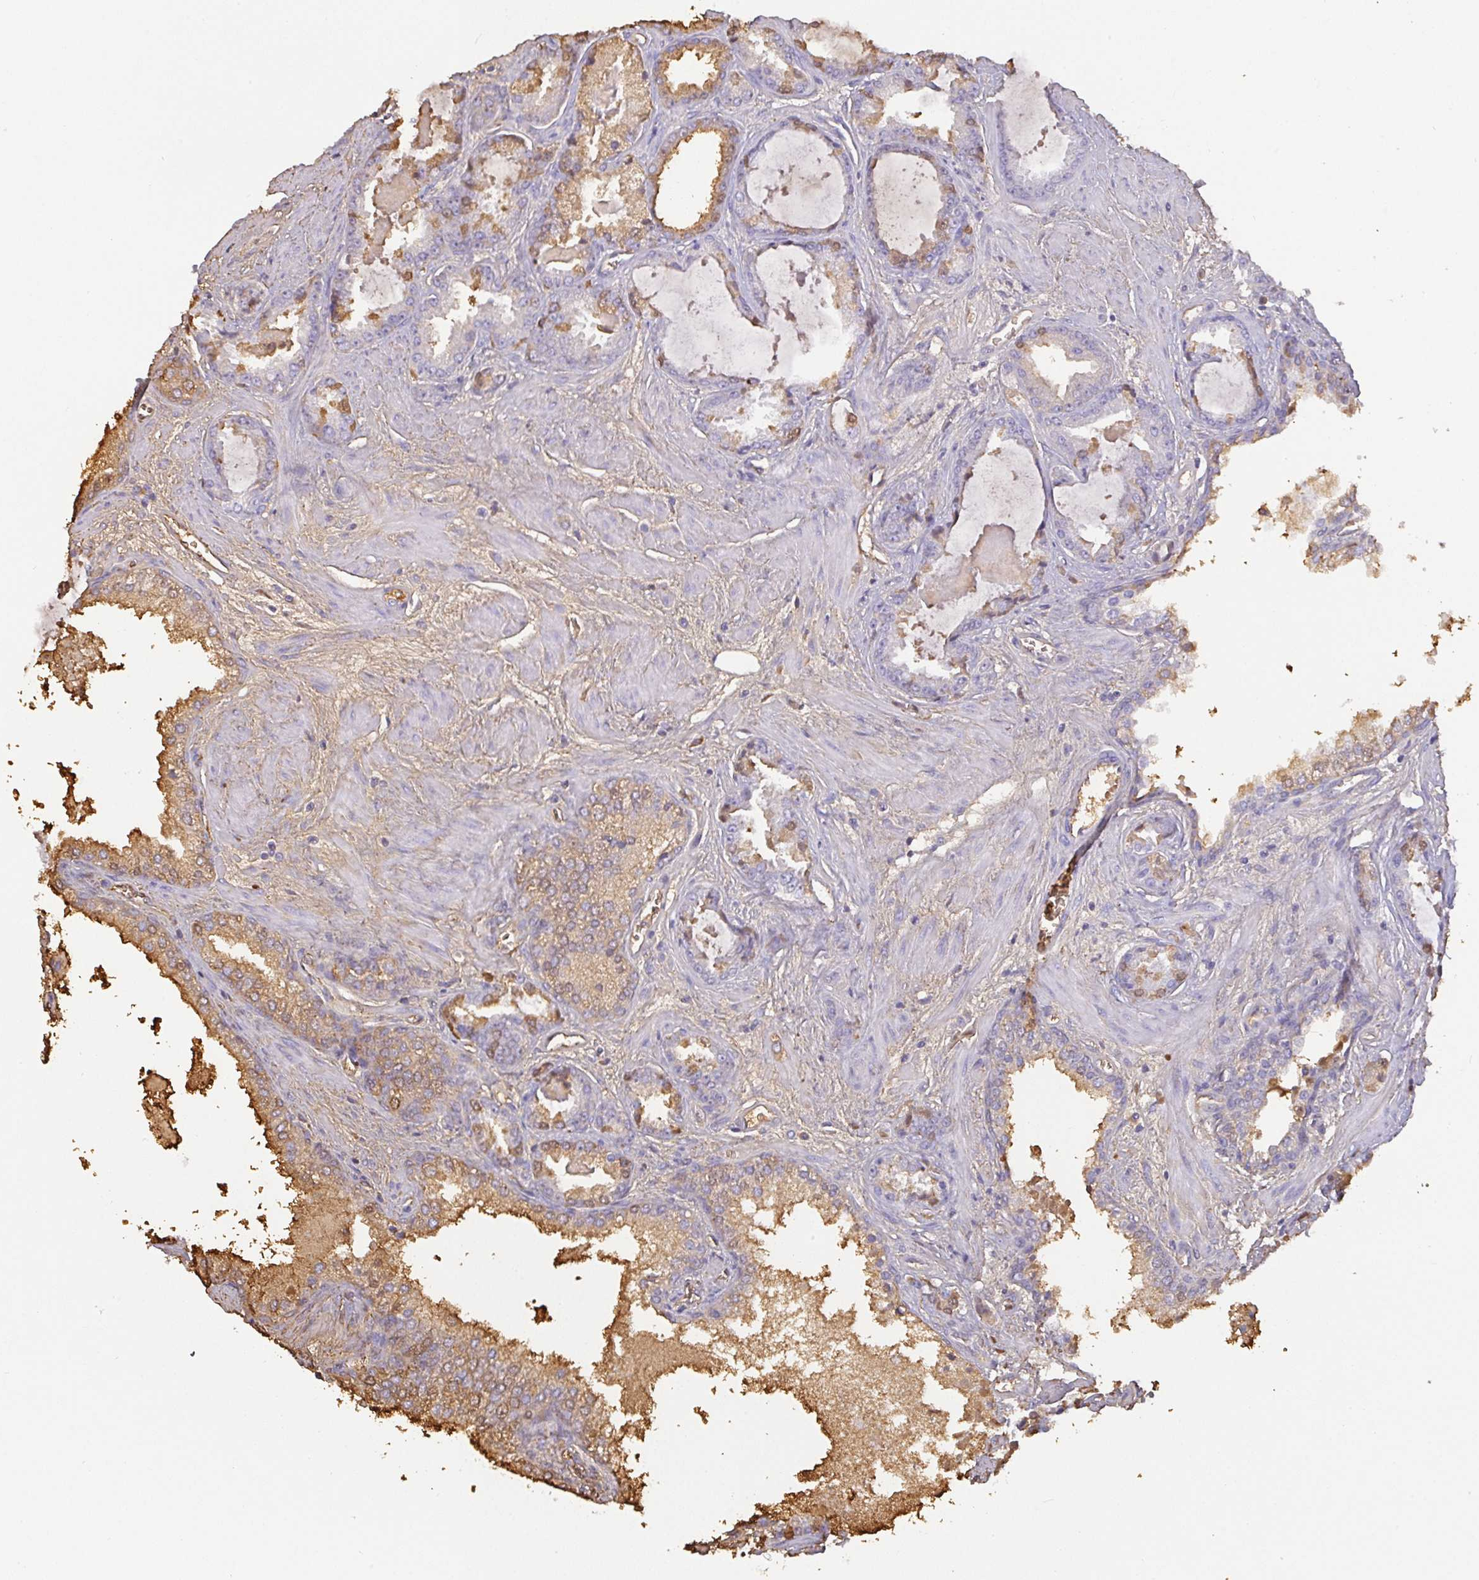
{"staining": {"intensity": "moderate", "quantity": "25%-75%", "location": "cytoplasmic/membranous"}, "tissue": "prostate cancer", "cell_type": "Tumor cells", "image_type": "cancer", "snomed": [{"axis": "morphology", "description": "Adenocarcinoma, Low grade"}, {"axis": "topography", "description": "Prostate"}], "caption": "Moderate cytoplasmic/membranous protein positivity is appreciated in about 25%-75% of tumor cells in prostate cancer (low-grade adenocarcinoma).", "gene": "SMYD5", "patient": {"sex": "male", "age": 62}}